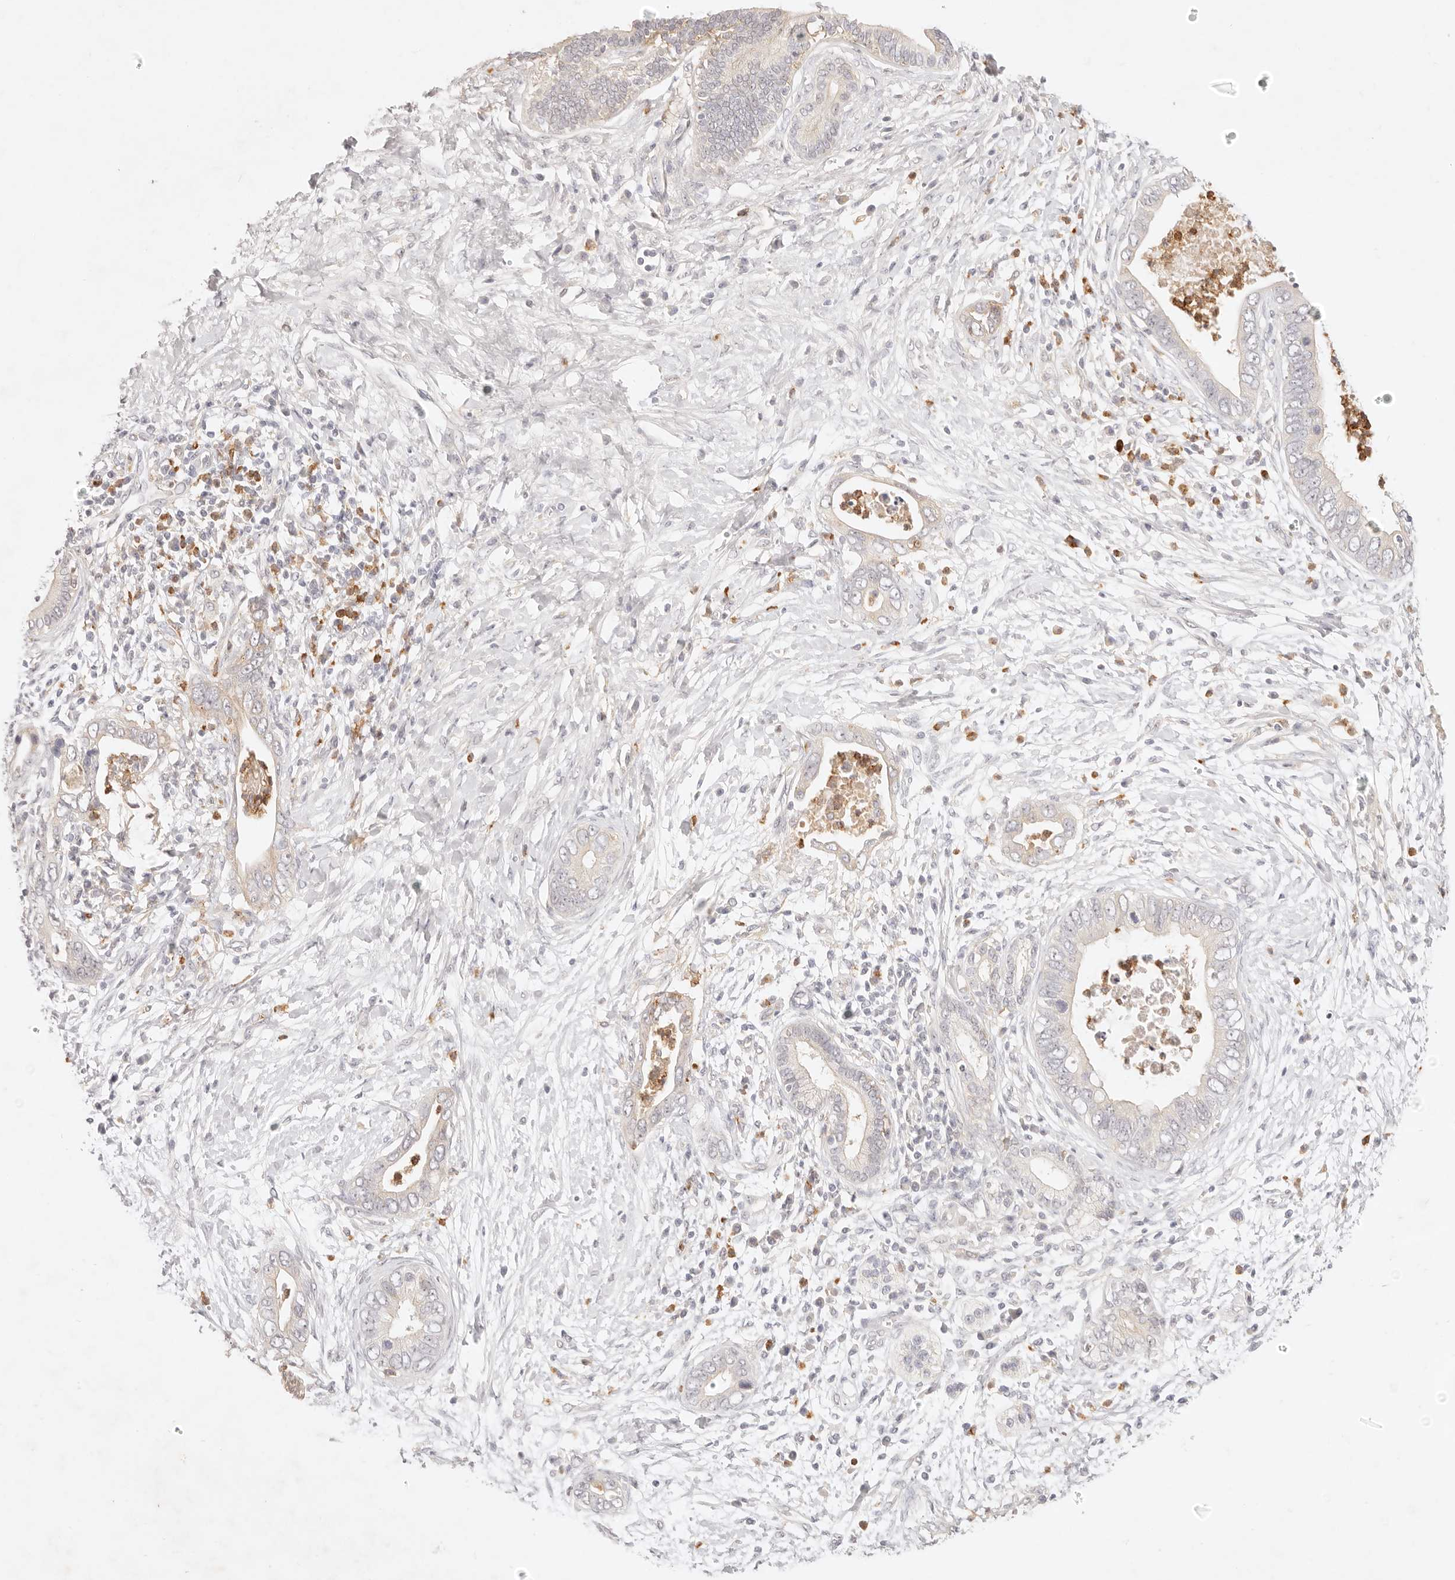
{"staining": {"intensity": "negative", "quantity": "none", "location": "none"}, "tissue": "pancreatic cancer", "cell_type": "Tumor cells", "image_type": "cancer", "snomed": [{"axis": "morphology", "description": "Adenocarcinoma, NOS"}, {"axis": "topography", "description": "Pancreas"}], "caption": "Tumor cells show no significant protein expression in adenocarcinoma (pancreatic).", "gene": "GPR84", "patient": {"sex": "male", "age": 75}}